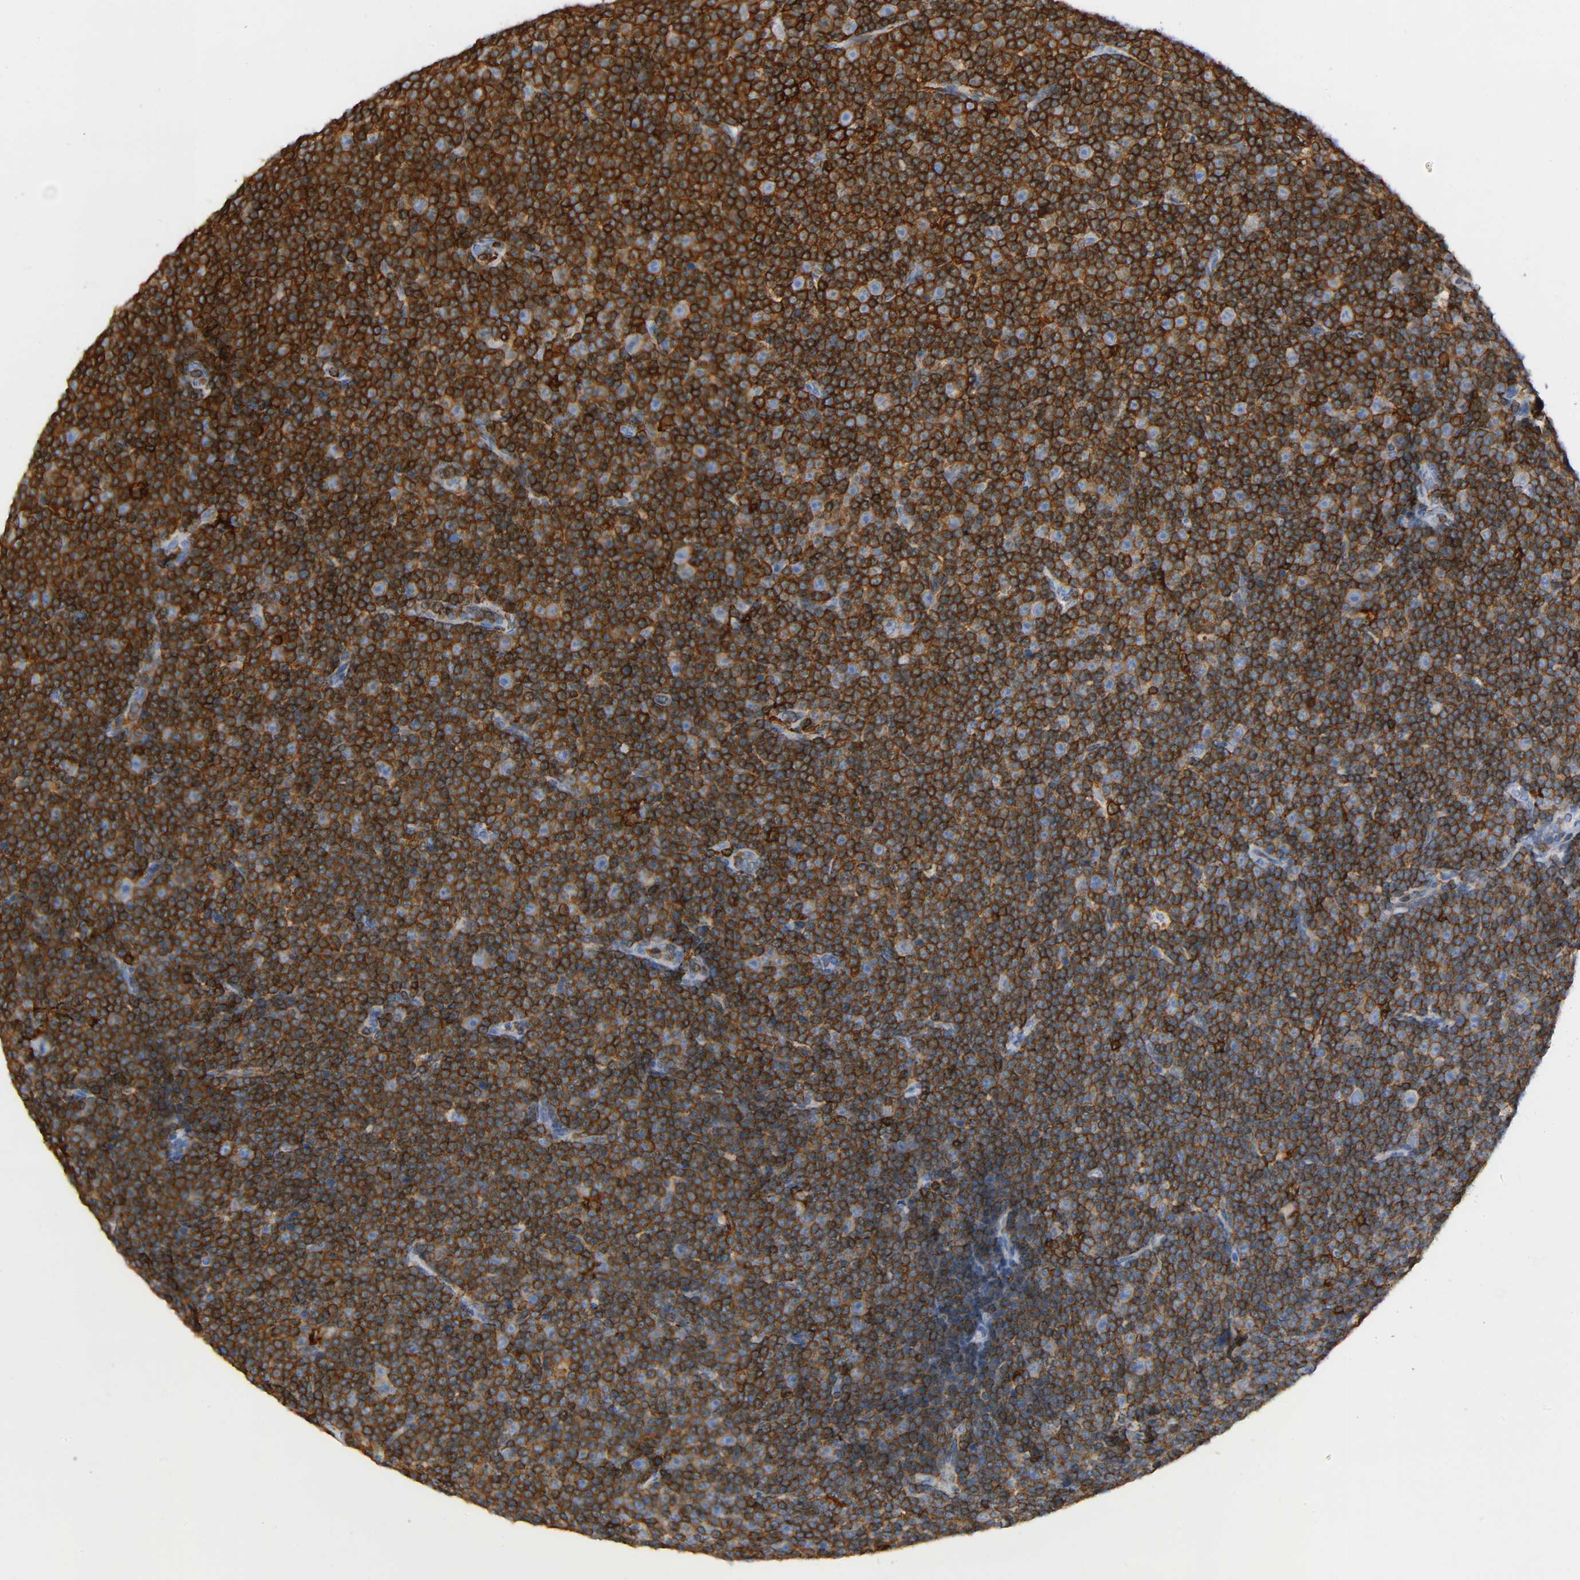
{"staining": {"intensity": "strong", "quantity": ">75%", "location": "cytoplasmic/membranous"}, "tissue": "lymphoma", "cell_type": "Tumor cells", "image_type": "cancer", "snomed": [{"axis": "morphology", "description": "Malignant lymphoma, non-Hodgkin's type, Low grade"}, {"axis": "topography", "description": "Lymph node"}], "caption": "A histopathology image showing strong cytoplasmic/membranous staining in approximately >75% of tumor cells in malignant lymphoma, non-Hodgkin's type (low-grade), as visualized by brown immunohistochemical staining.", "gene": "CAPN10", "patient": {"sex": "female", "age": 67}}